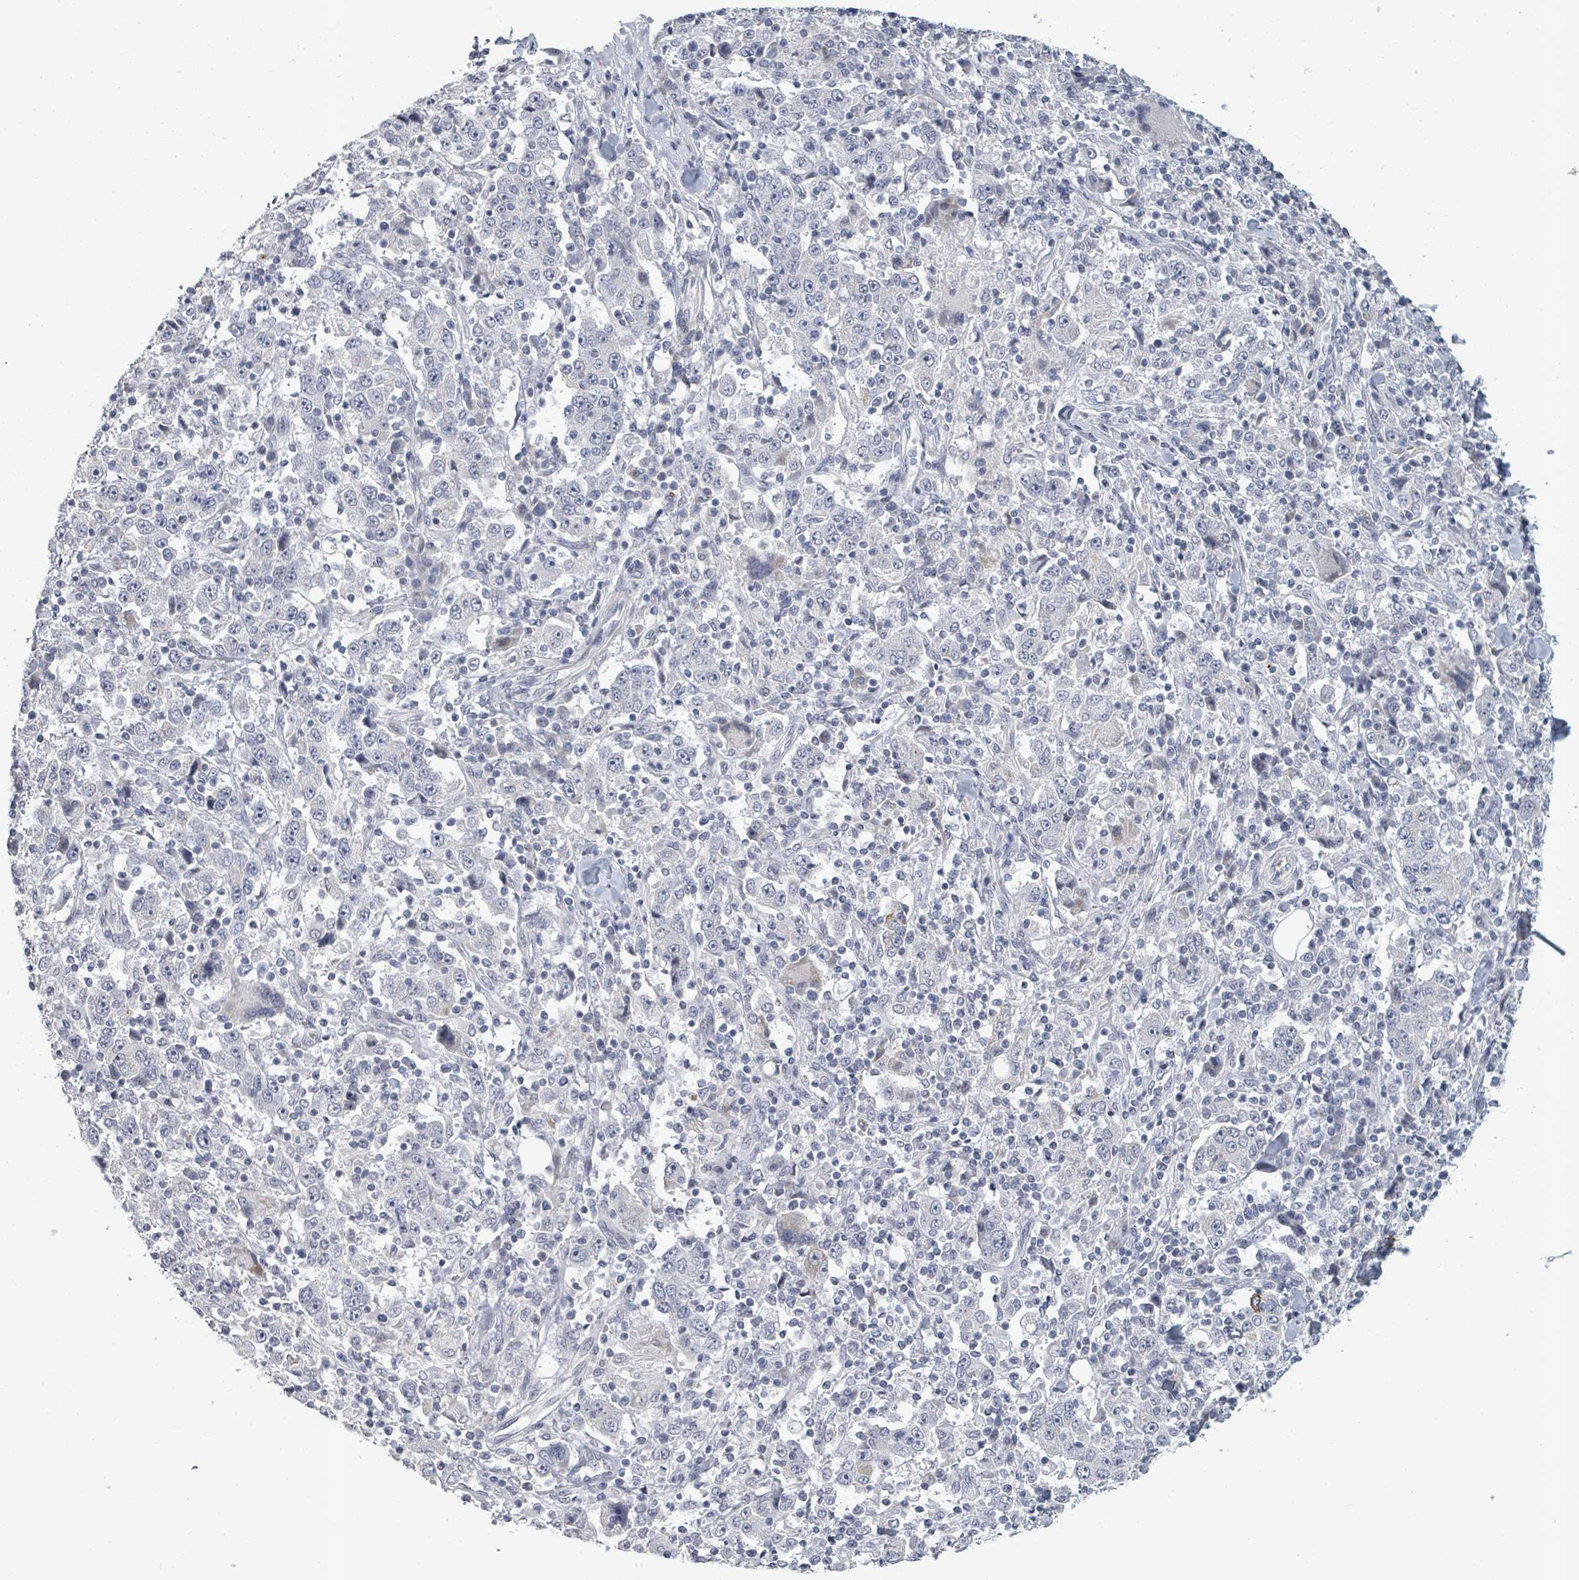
{"staining": {"intensity": "negative", "quantity": "none", "location": "none"}, "tissue": "stomach cancer", "cell_type": "Tumor cells", "image_type": "cancer", "snomed": [{"axis": "morphology", "description": "Normal tissue, NOS"}, {"axis": "morphology", "description": "Adenocarcinoma, NOS"}, {"axis": "topography", "description": "Stomach, upper"}, {"axis": "topography", "description": "Stomach"}], "caption": "Immunohistochemistry (IHC) histopathology image of stomach cancer stained for a protein (brown), which demonstrates no staining in tumor cells.", "gene": "PTPN20", "patient": {"sex": "male", "age": 59}}